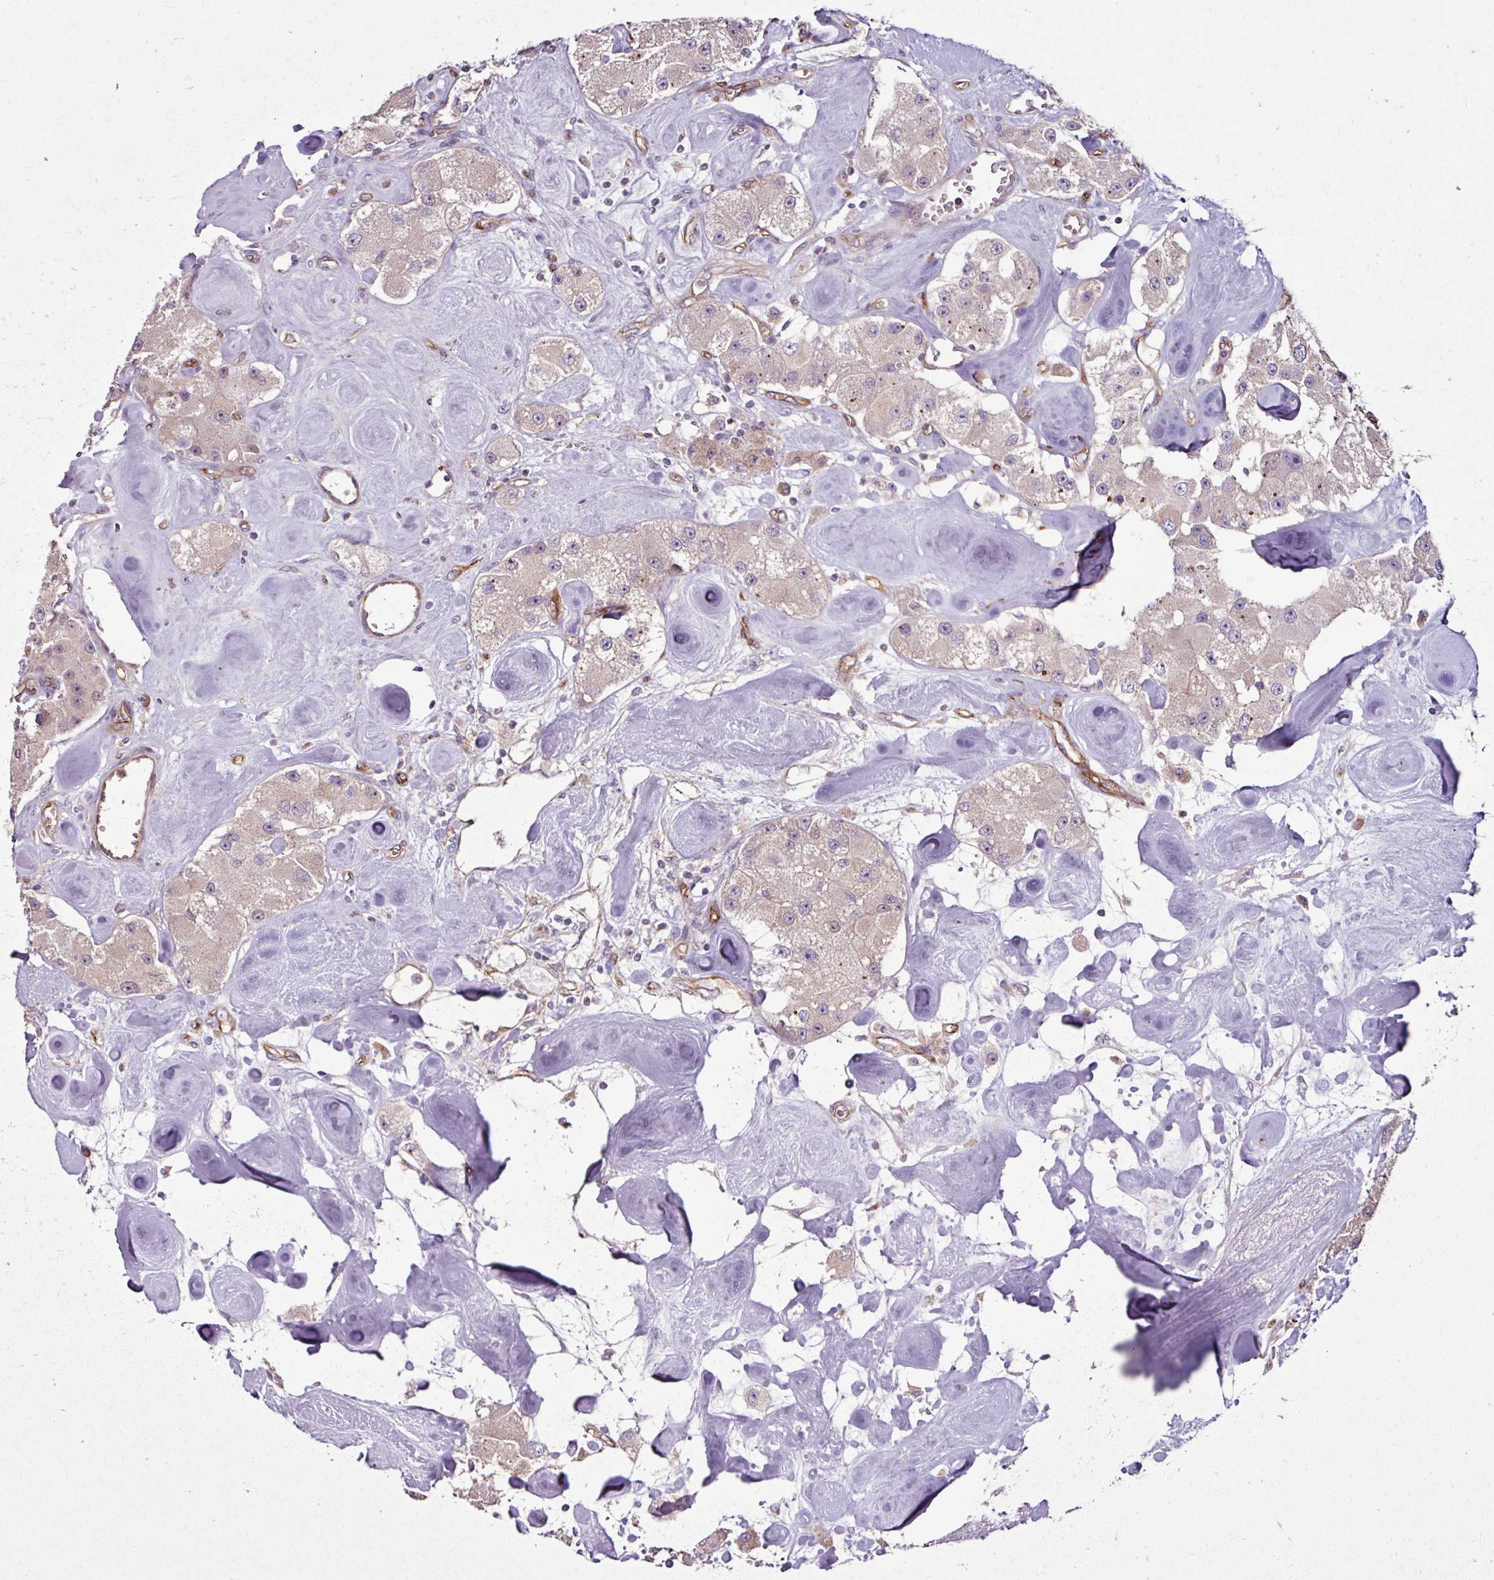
{"staining": {"intensity": "weak", "quantity": "<25%", "location": "cytoplasmic/membranous"}, "tissue": "carcinoid", "cell_type": "Tumor cells", "image_type": "cancer", "snomed": [{"axis": "morphology", "description": "Carcinoid, malignant, NOS"}, {"axis": "topography", "description": "Pancreas"}], "caption": "Malignant carcinoid was stained to show a protein in brown. There is no significant positivity in tumor cells.", "gene": "ZNF106", "patient": {"sex": "male", "age": 41}}